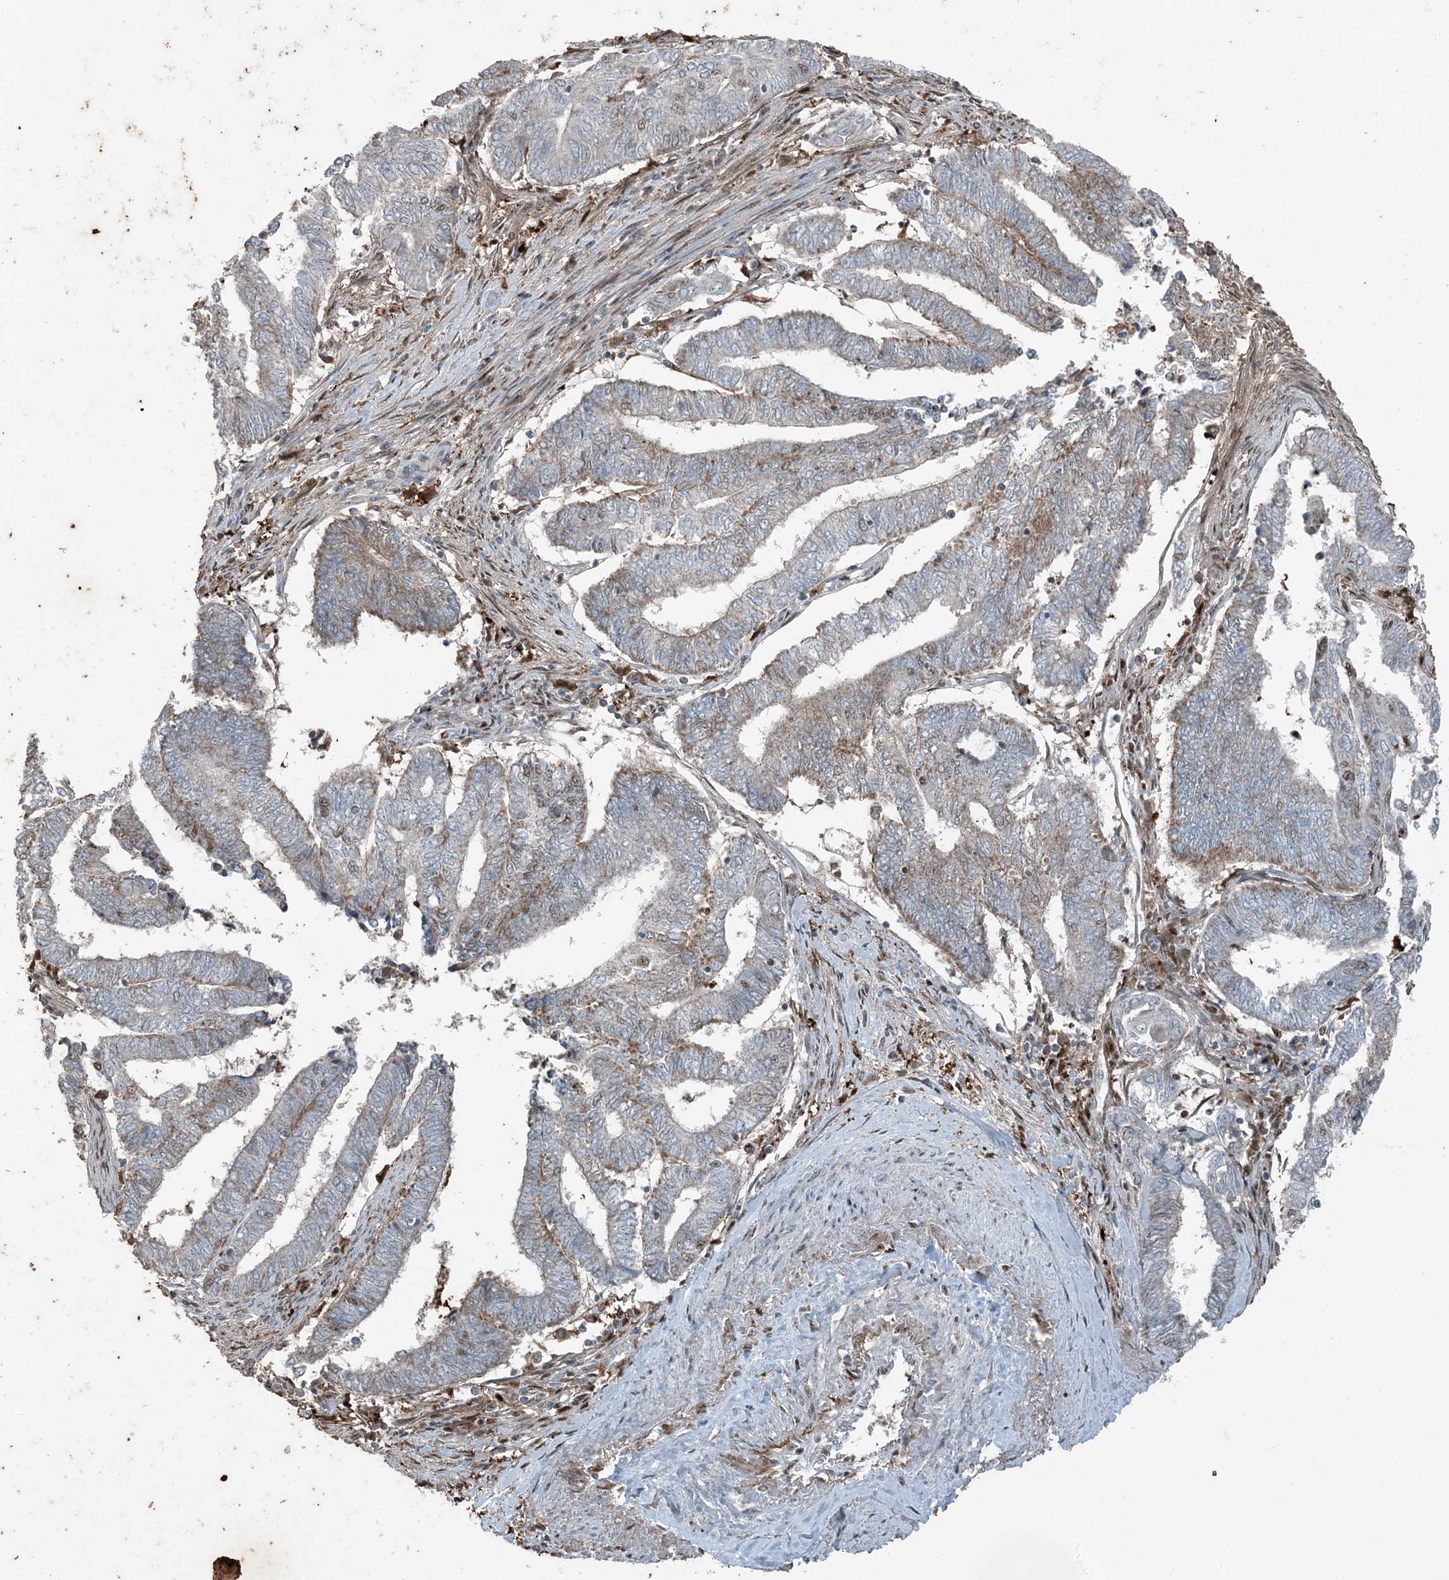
{"staining": {"intensity": "negative", "quantity": "none", "location": "none"}, "tissue": "endometrial cancer", "cell_type": "Tumor cells", "image_type": "cancer", "snomed": [{"axis": "morphology", "description": "Adenocarcinoma, NOS"}, {"axis": "topography", "description": "Uterus"}, {"axis": "topography", "description": "Endometrium"}], "caption": "Immunohistochemical staining of human endometrial cancer (adenocarcinoma) shows no significant staining in tumor cells.", "gene": "TADA2B", "patient": {"sex": "female", "age": 70}}